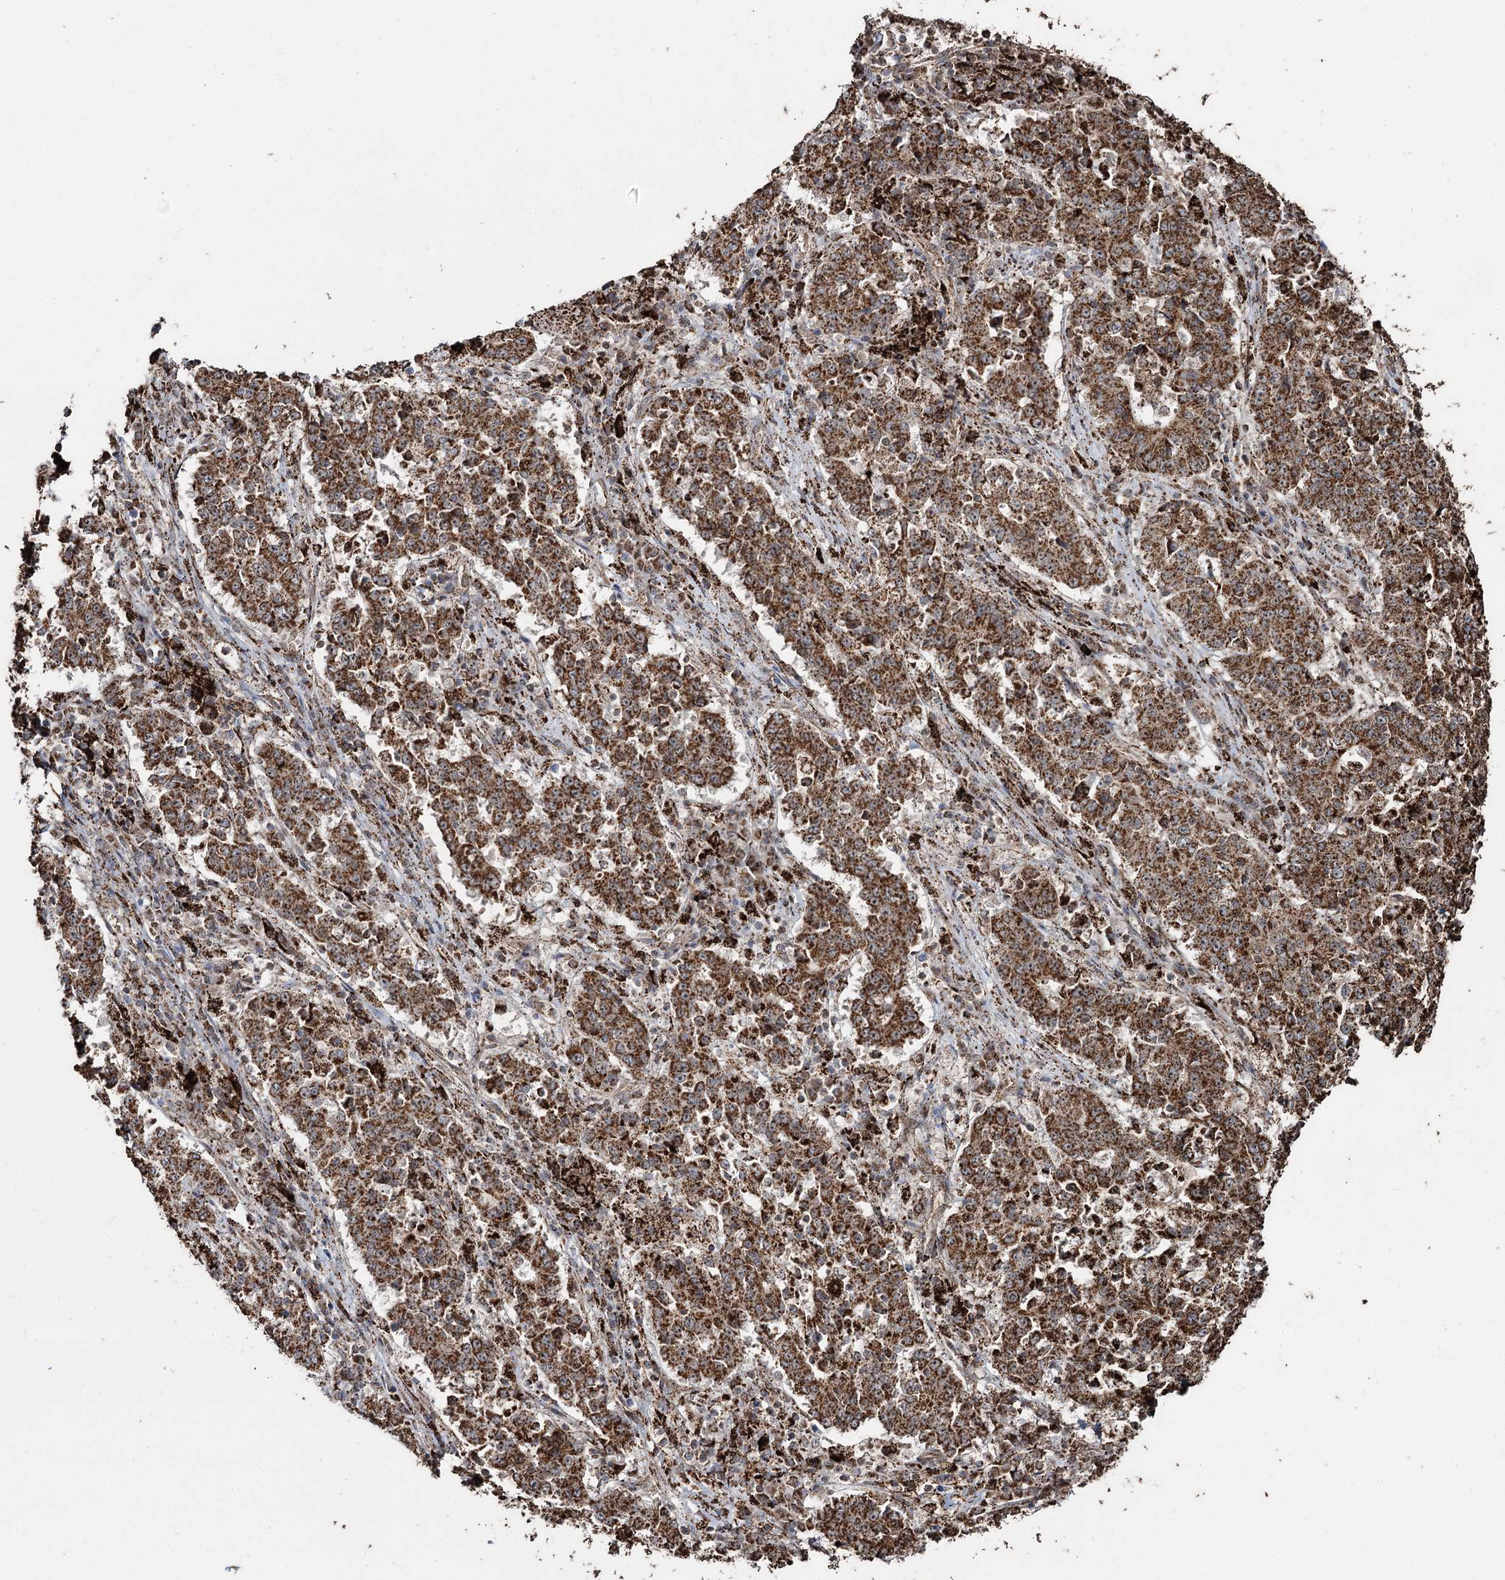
{"staining": {"intensity": "strong", "quantity": ">75%", "location": "cytoplasmic/membranous"}, "tissue": "stomach cancer", "cell_type": "Tumor cells", "image_type": "cancer", "snomed": [{"axis": "morphology", "description": "Adenocarcinoma, NOS"}, {"axis": "topography", "description": "Stomach"}], "caption": "Protein staining demonstrates strong cytoplasmic/membranous expression in about >75% of tumor cells in stomach cancer.", "gene": "SLF2", "patient": {"sex": "male", "age": 59}}